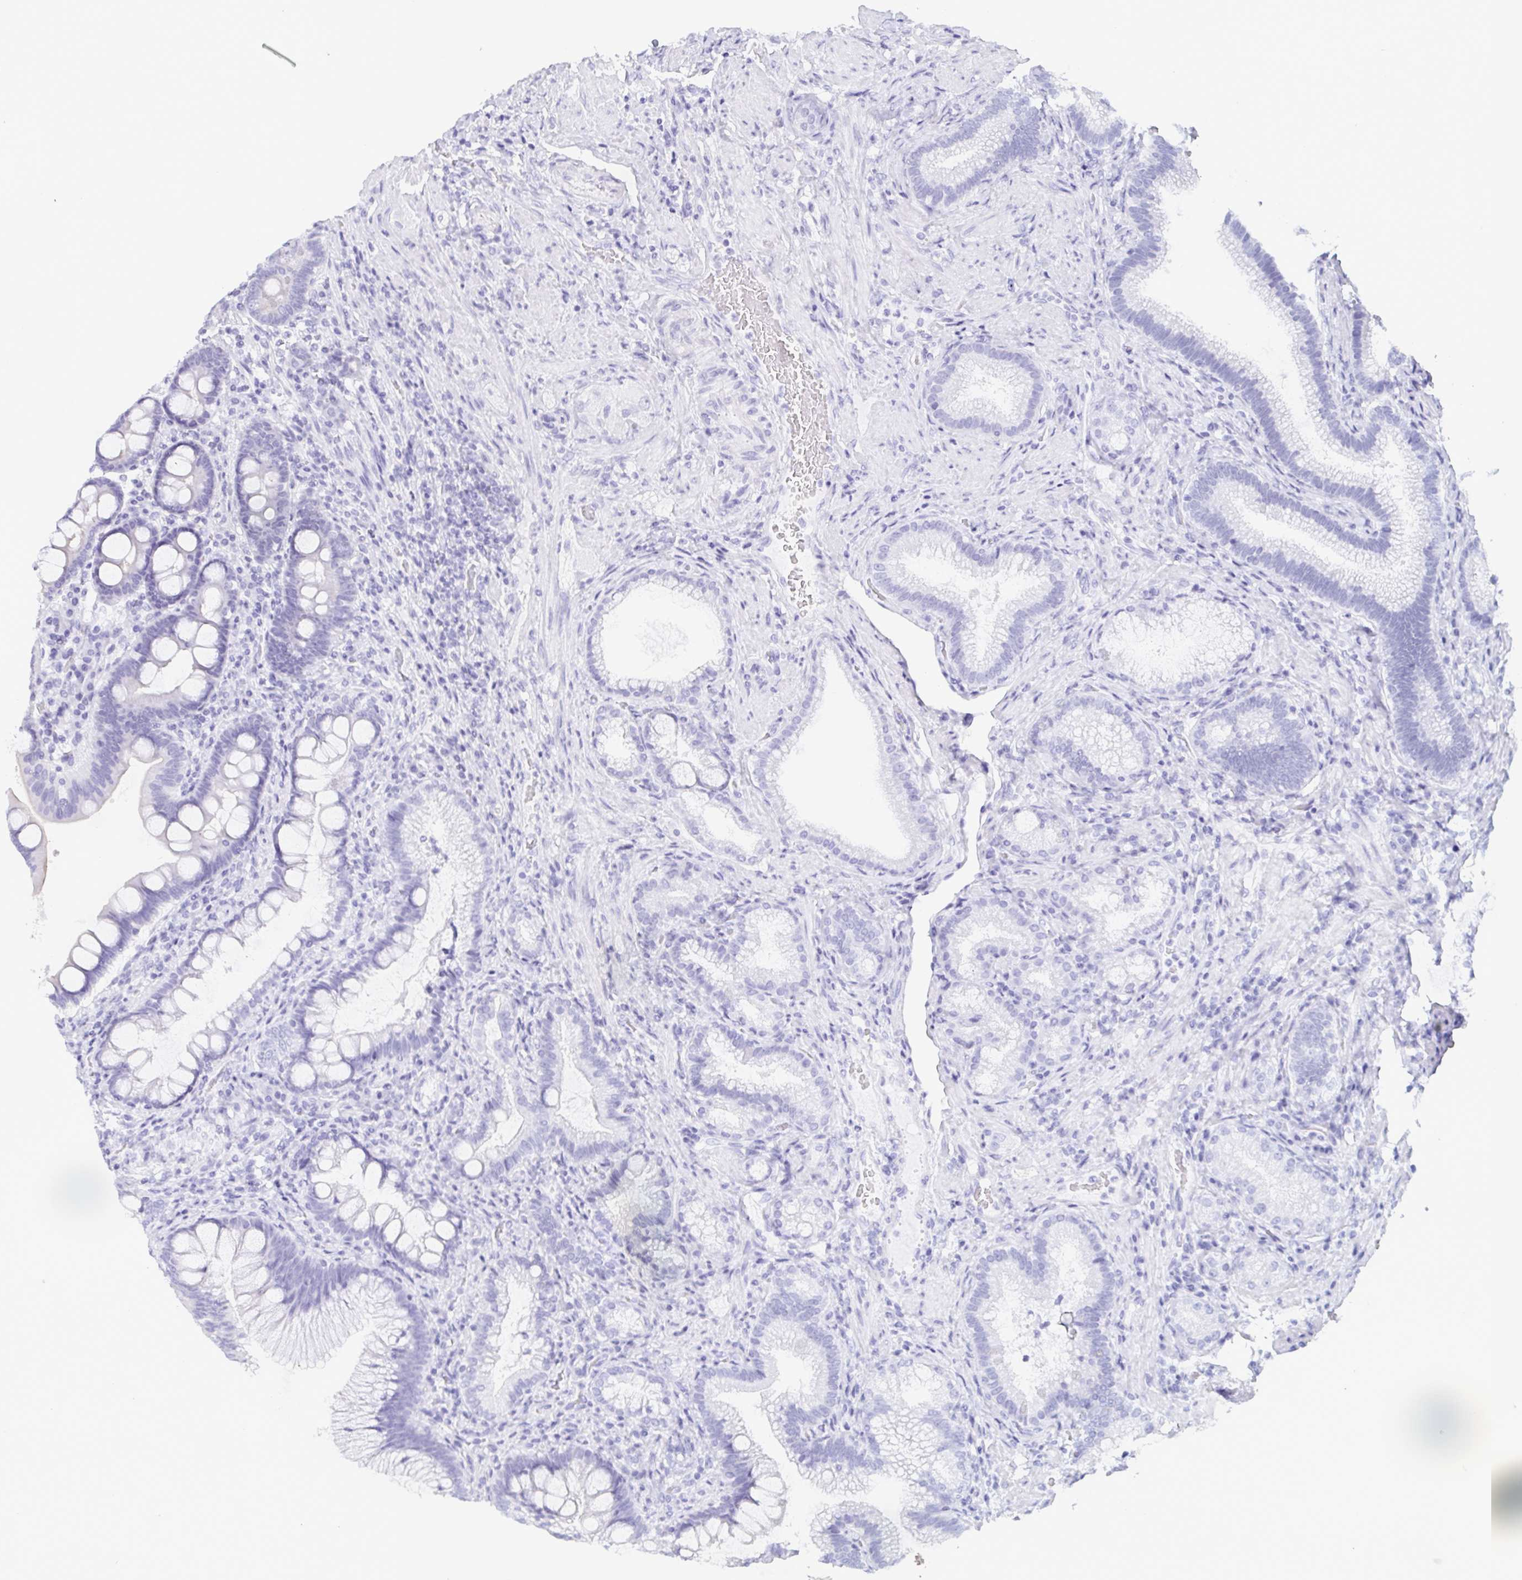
{"staining": {"intensity": "negative", "quantity": "none", "location": "none"}, "tissue": "duodenum", "cell_type": "Glandular cells", "image_type": "normal", "snomed": [{"axis": "morphology", "description": "Normal tissue, NOS"}, {"axis": "topography", "description": "Pancreas"}, {"axis": "topography", "description": "Duodenum"}], "caption": "Immunohistochemistry (IHC) of unremarkable duodenum exhibits no expression in glandular cells. Brightfield microscopy of immunohistochemistry stained with DAB (brown) and hematoxylin (blue), captured at high magnification.", "gene": "ENSG00000275778", "patient": {"sex": "male", "age": 59}}